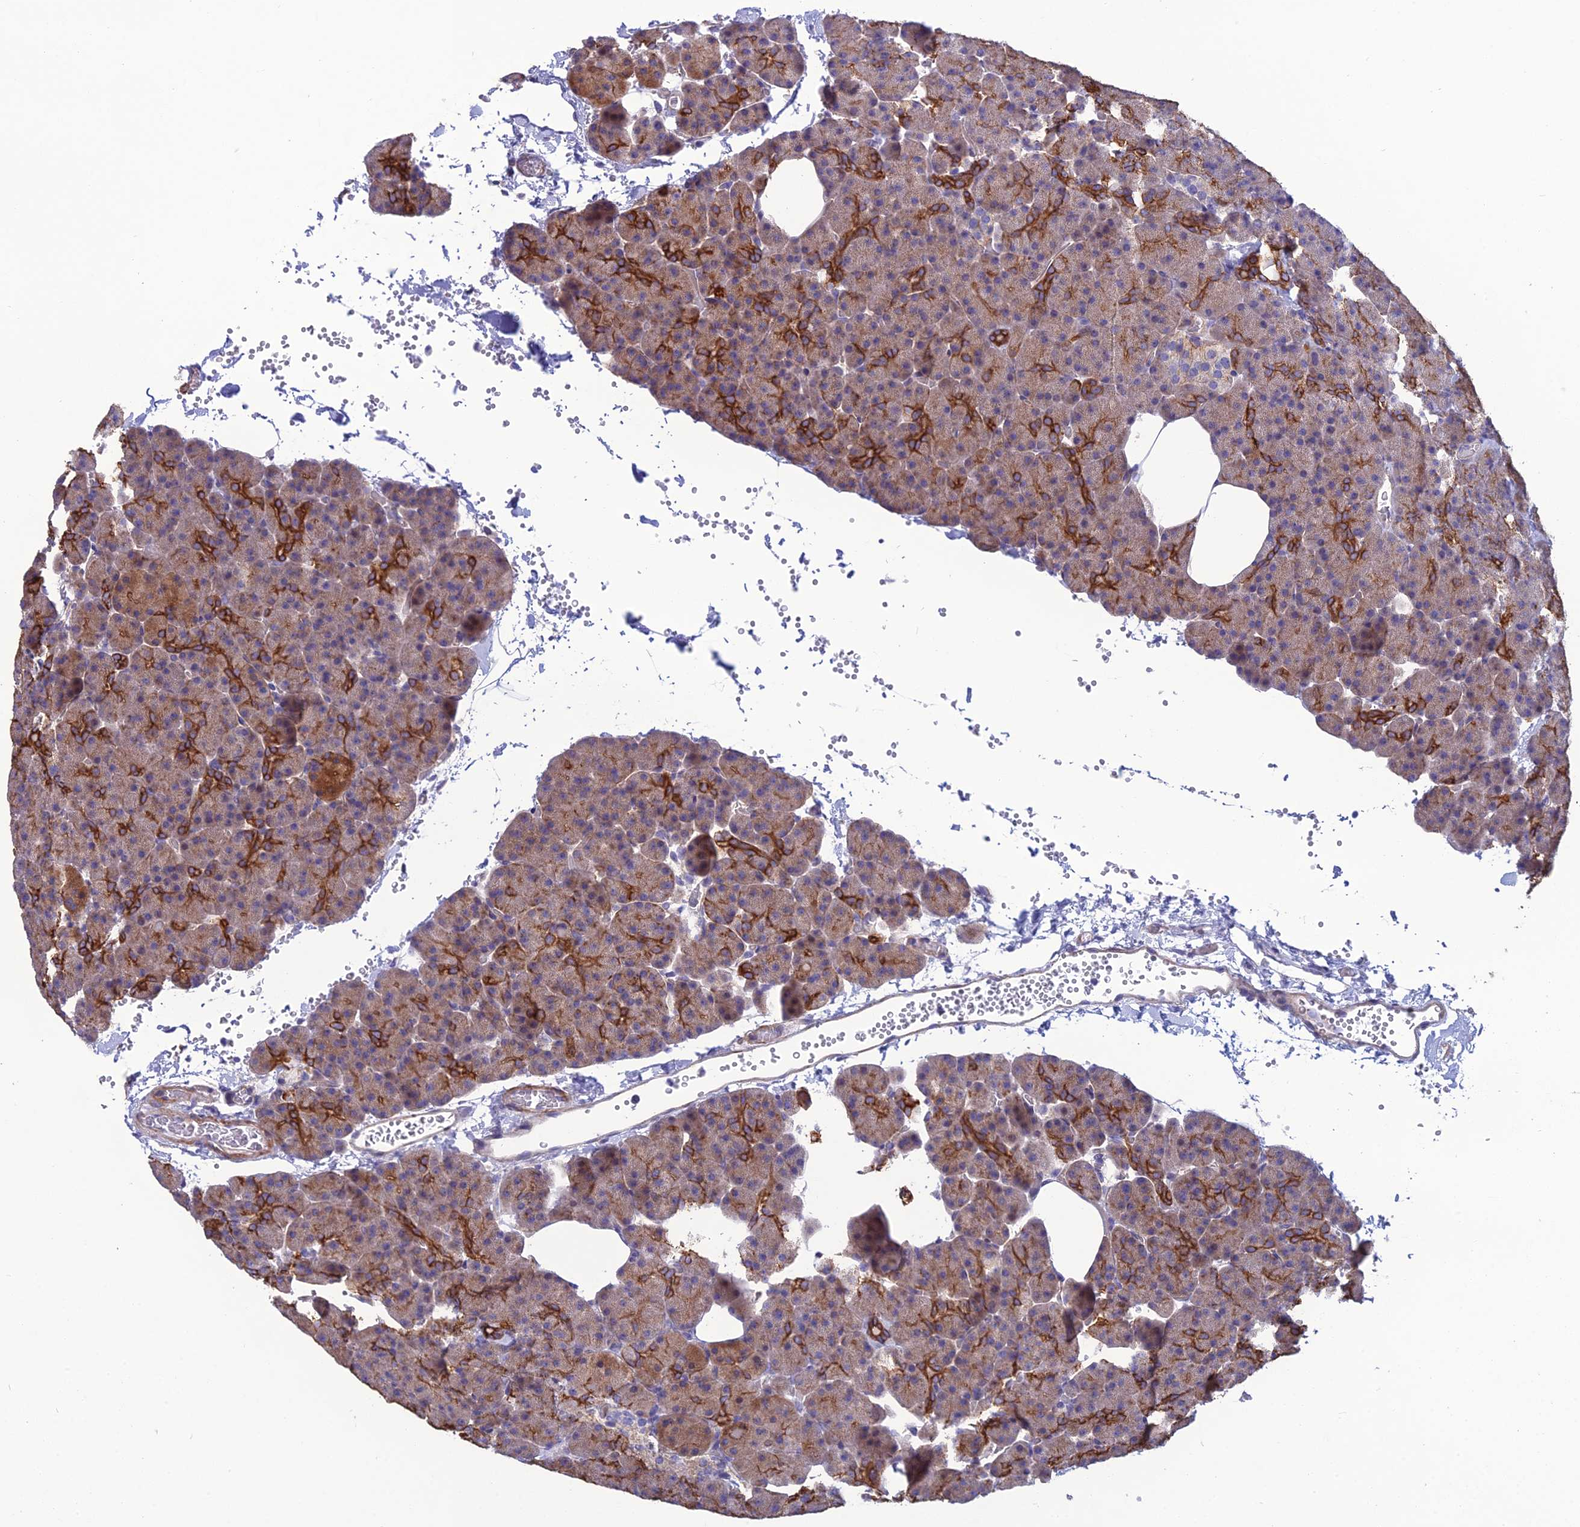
{"staining": {"intensity": "strong", "quantity": "25%-75%", "location": "cytoplasmic/membranous"}, "tissue": "pancreas", "cell_type": "Exocrine glandular cells", "image_type": "normal", "snomed": [{"axis": "morphology", "description": "Normal tissue, NOS"}, {"axis": "morphology", "description": "Carcinoid, malignant, NOS"}, {"axis": "topography", "description": "Pancreas"}], "caption": "Protein expression analysis of benign human pancreas reveals strong cytoplasmic/membranous expression in about 25%-75% of exocrine glandular cells. The protein of interest is stained brown, and the nuclei are stained in blue (DAB (3,3'-diaminobenzidine) IHC with brightfield microscopy, high magnification).", "gene": "LZTS2", "patient": {"sex": "female", "age": 35}}